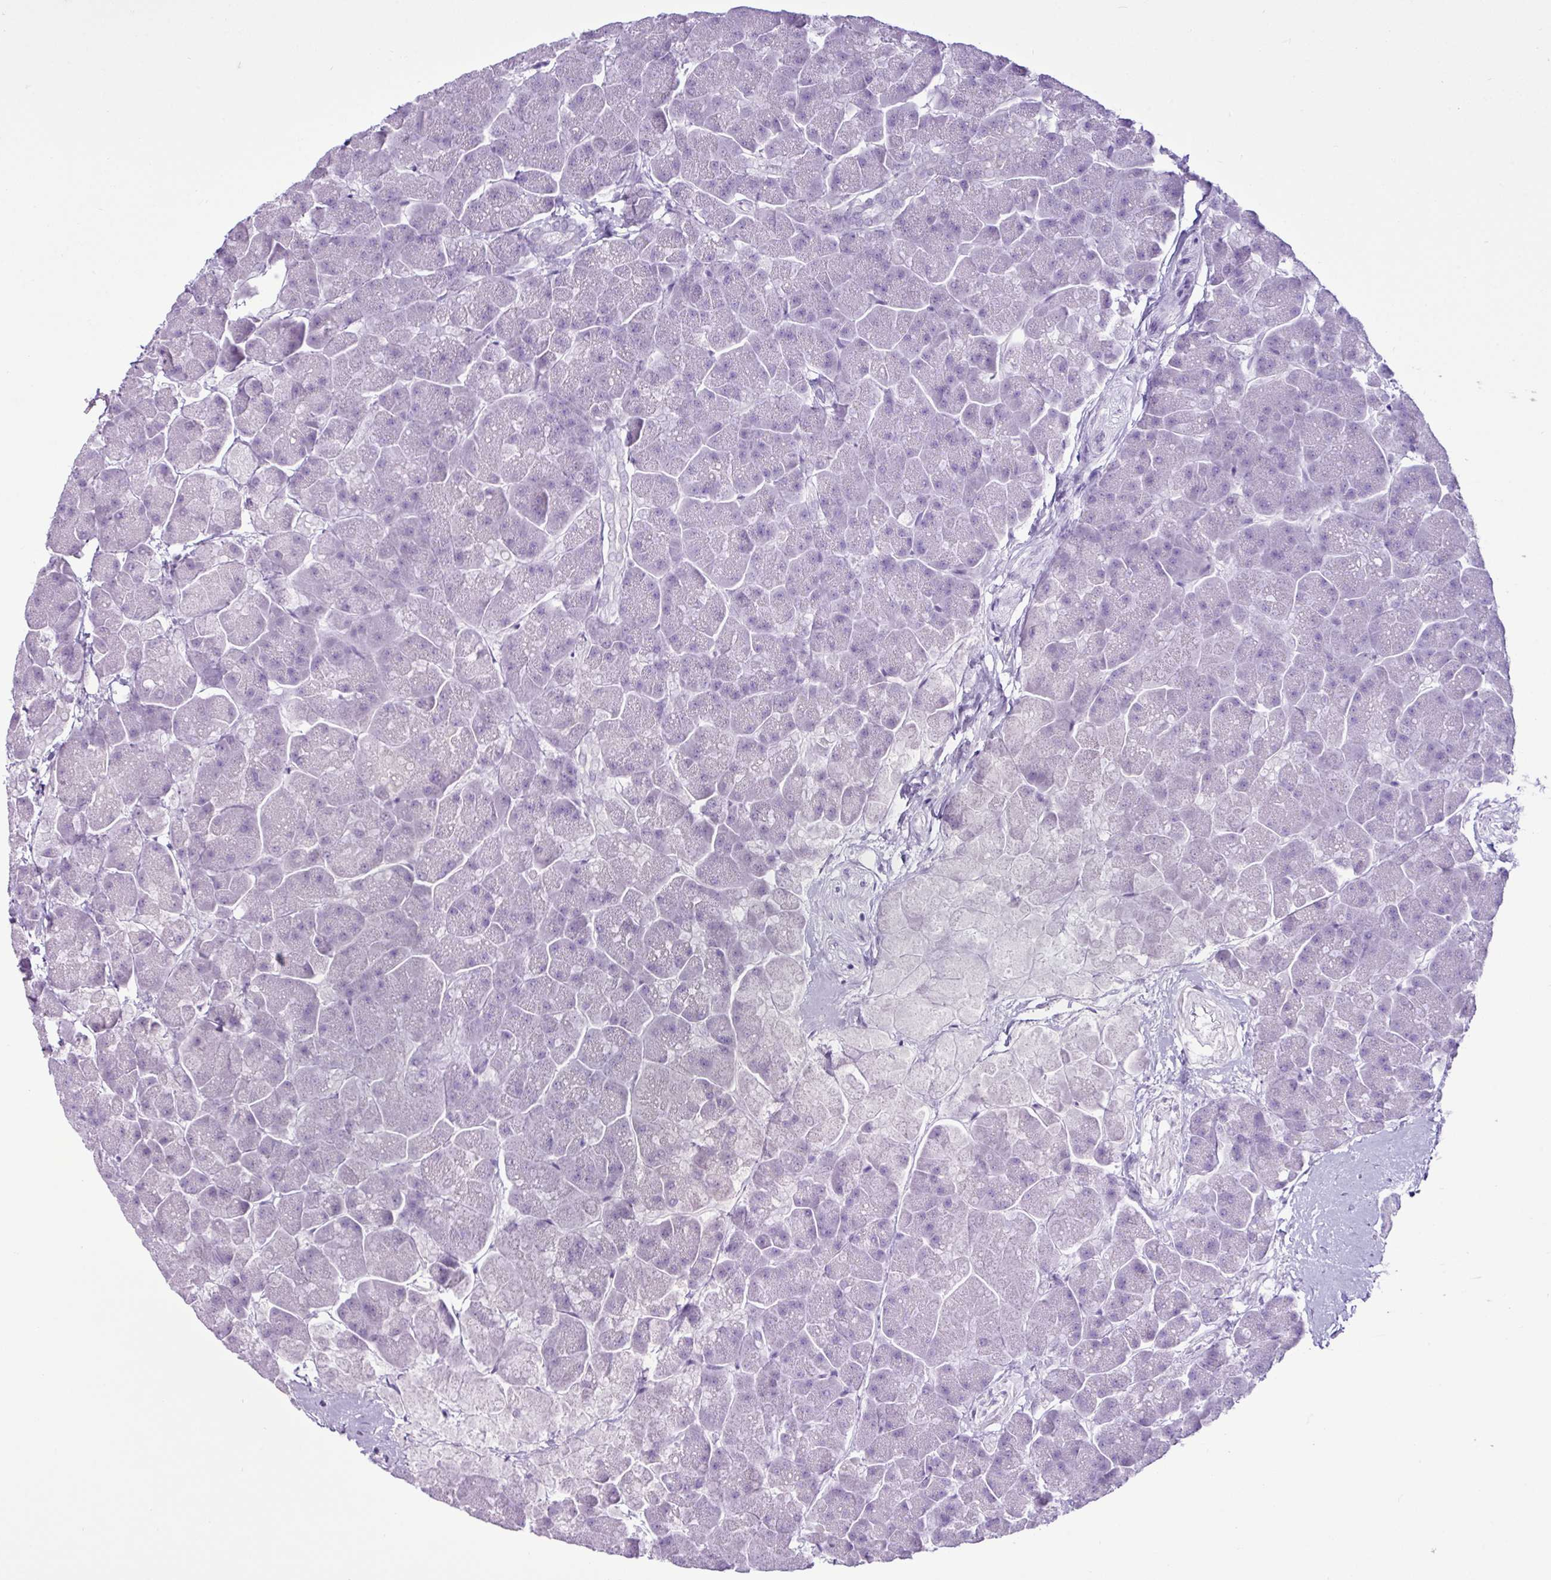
{"staining": {"intensity": "negative", "quantity": "none", "location": "none"}, "tissue": "pancreas", "cell_type": "Exocrine glandular cells", "image_type": "normal", "snomed": [{"axis": "morphology", "description": "Normal tissue, NOS"}, {"axis": "topography", "description": "Pancreas"}, {"axis": "topography", "description": "Peripheral nerve tissue"}], "caption": "Pancreas stained for a protein using immunohistochemistry (IHC) reveals no staining exocrine glandular cells.", "gene": "LILRB4", "patient": {"sex": "male", "age": 54}}